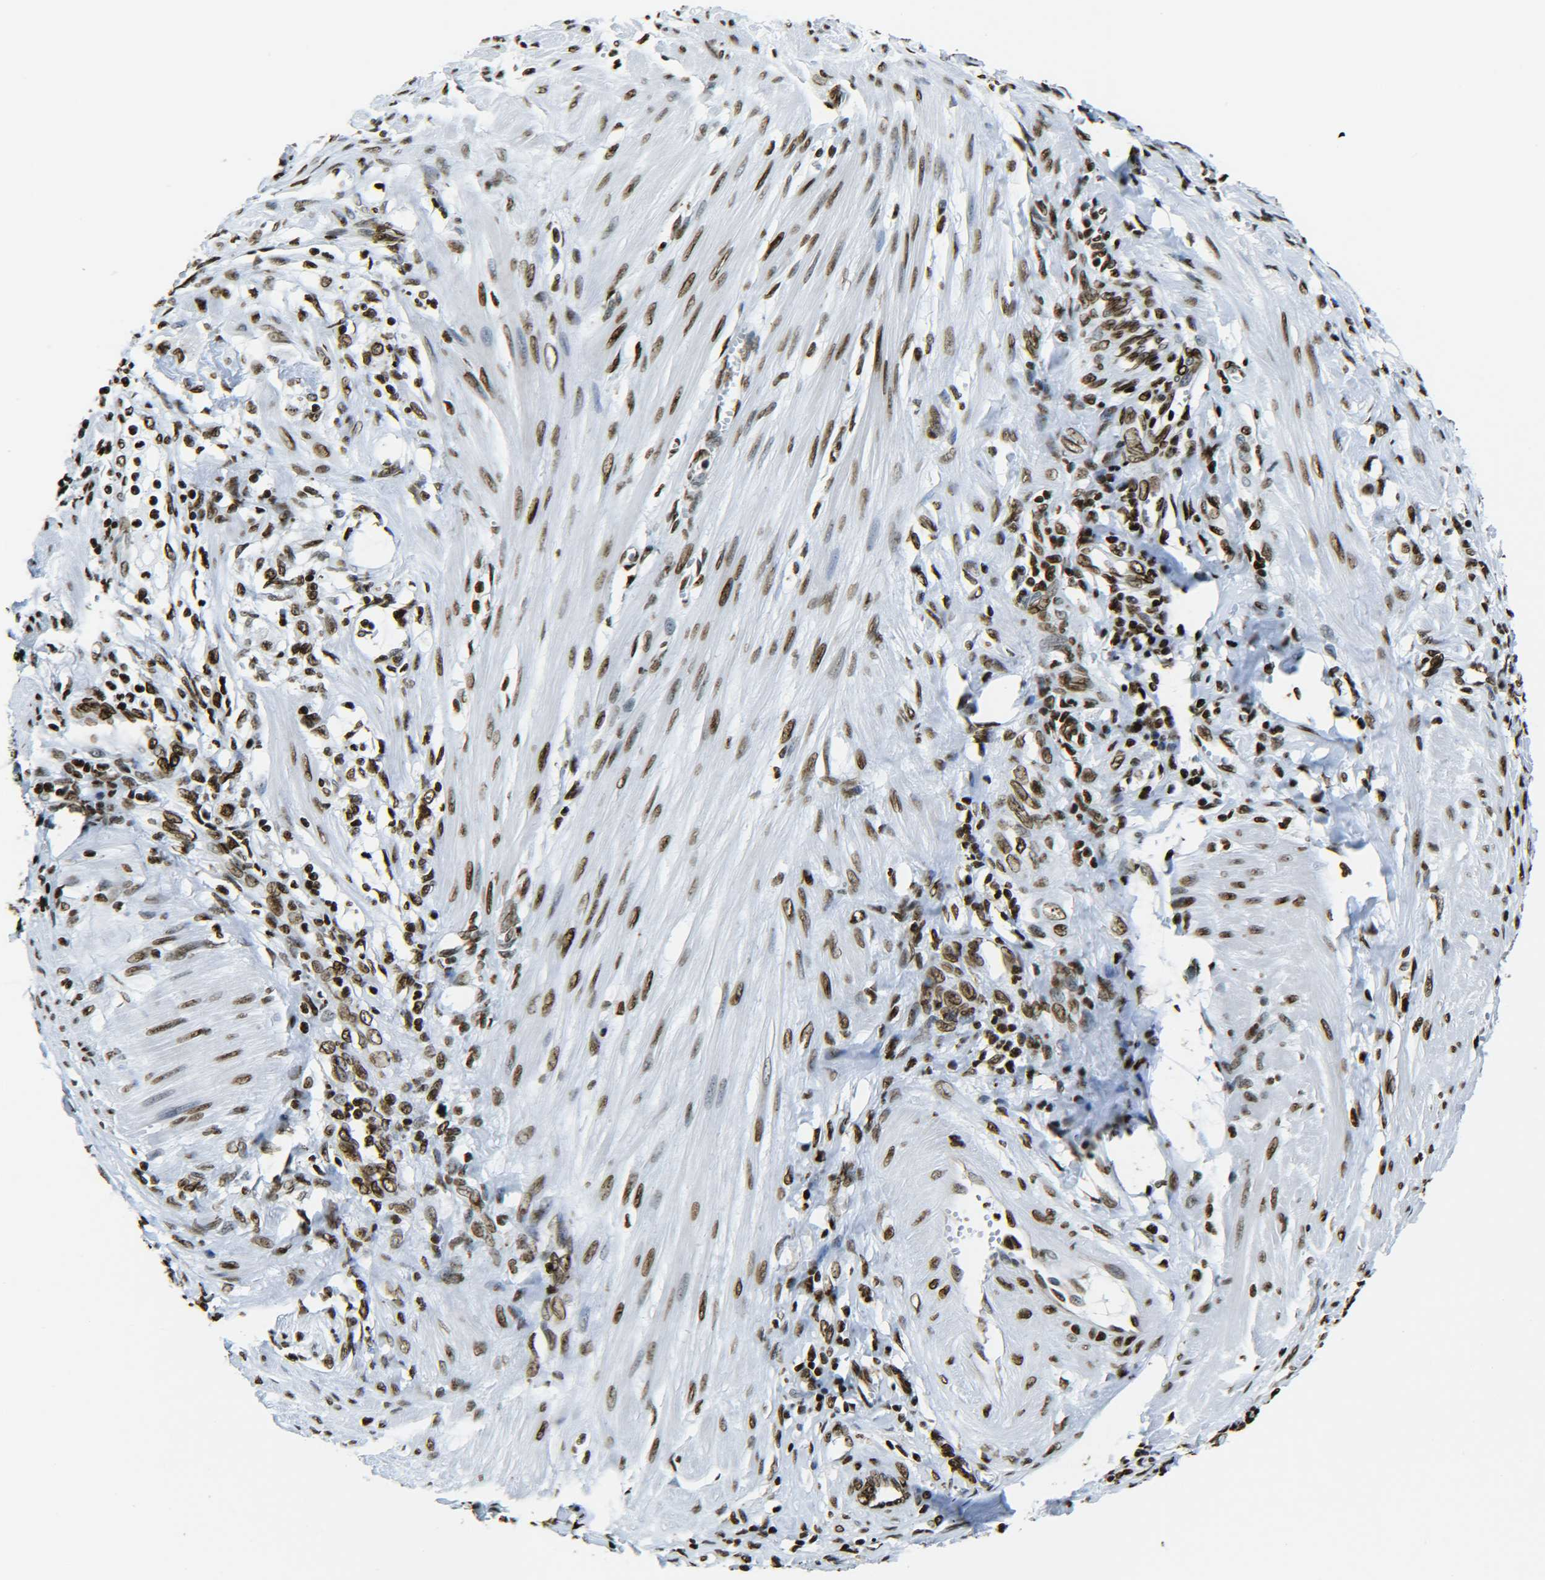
{"staining": {"intensity": "moderate", "quantity": ">75%", "location": "nuclear"}, "tissue": "pancreatic cancer", "cell_type": "Tumor cells", "image_type": "cancer", "snomed": [{"axis": "morphology", "description": "Adenocarcinoma, NOS"}, {"axis": "topography", "description": "Pancreas"}], "caption": "This is a histology image of immunohistochemistry (IHC) staining of pancreatic adenocarcinoma, which shows moderate expression in the nuclear of tumor cells.", "gene": "H2AX", "patient": {"sex": "female", "age": 75}}